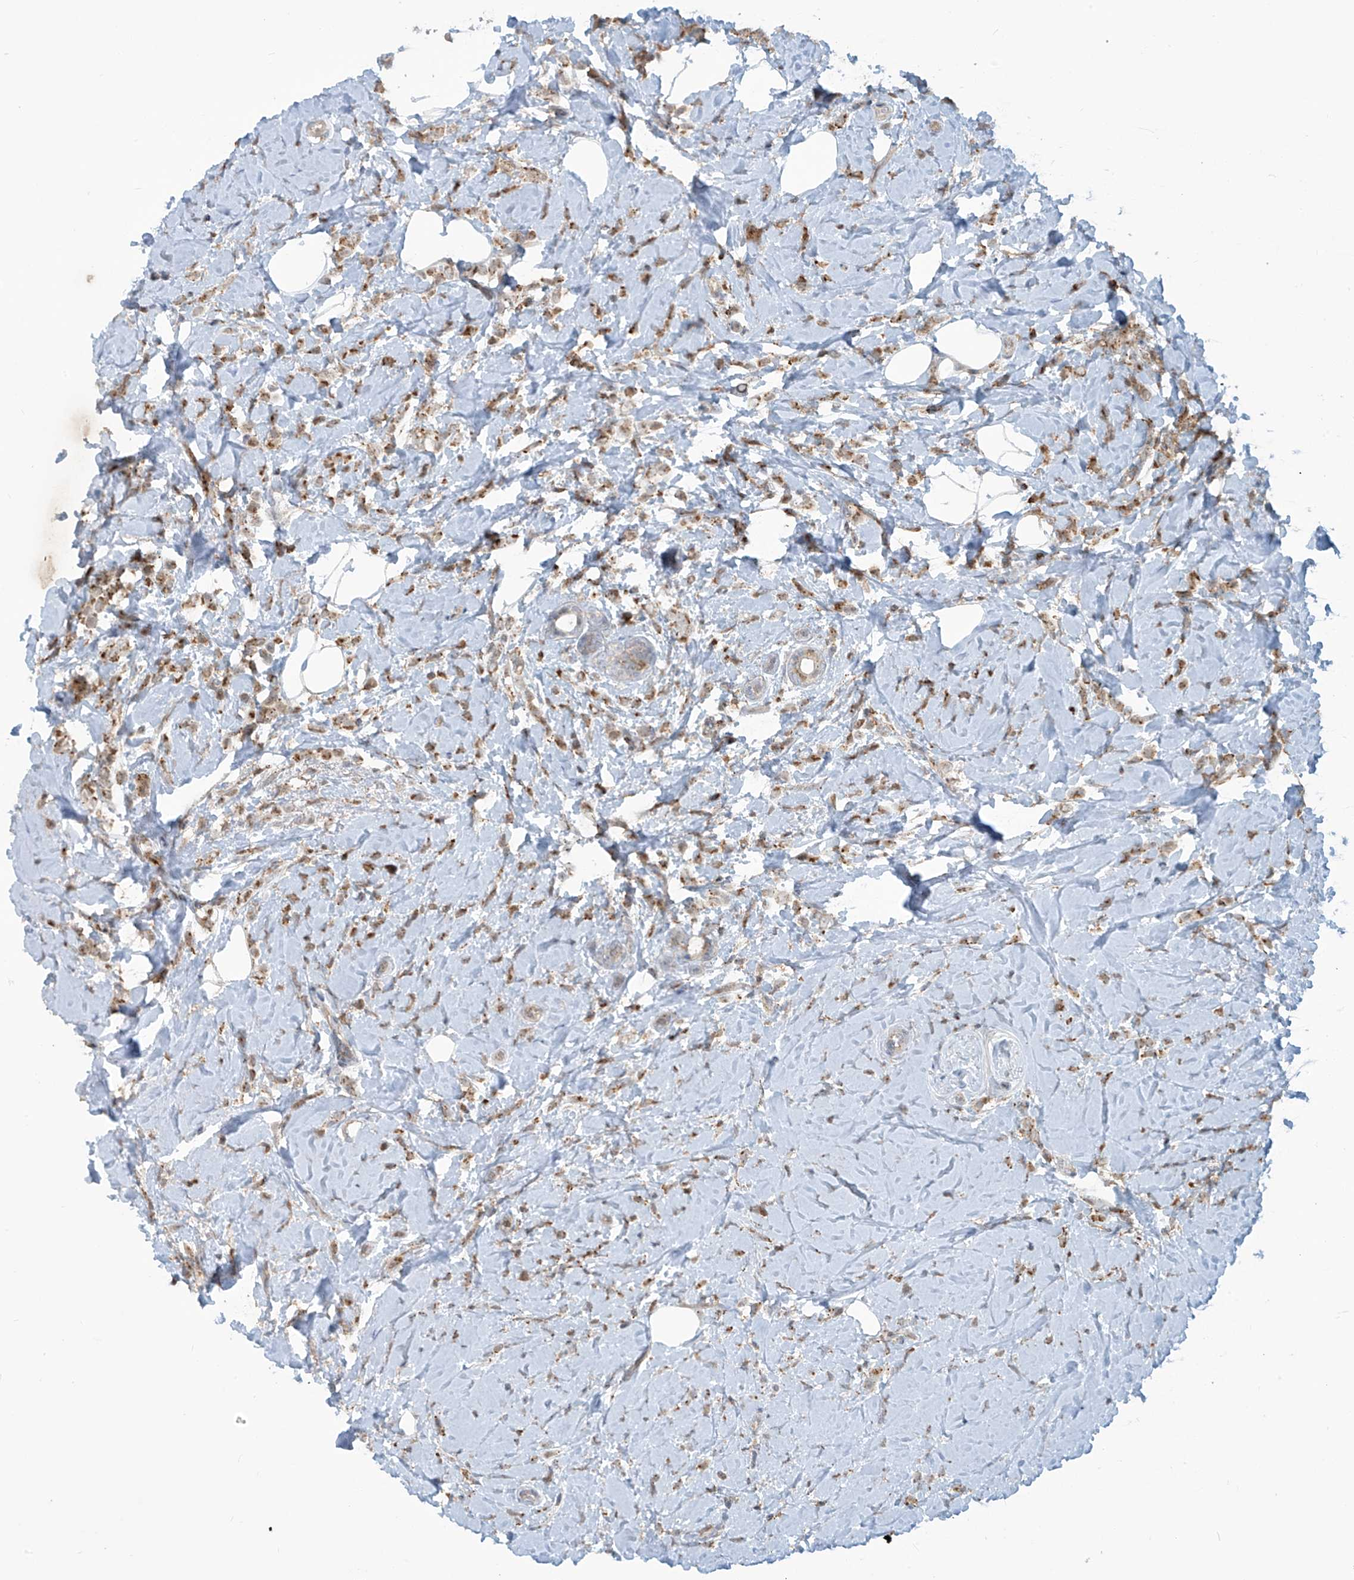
{"staining": {"intensity": "moderate", "quantity": ">75%", "location": "cytoplasmic/membranous"}, "tissue": "breast cancer", "cell_type": "Tumor cells", "image_type": "cancer", "snomed": [{"axis": "morphology", "description": "Lobular carcinoma"}, {"axis": "topography", "description": "Breast"}], "caption": "Tumor cells reveal medium levels of moderate cytoplasmic/membranous expression in approximately >75% of cells in breast cancer. The staining was performed using DAB to visualize the protein expression in brown, while the nuclei were stained in blue with hematoxylin (Magnification: 20x).", "gene": "PARVG", "patient": {"sex": "female", "age": 47}}